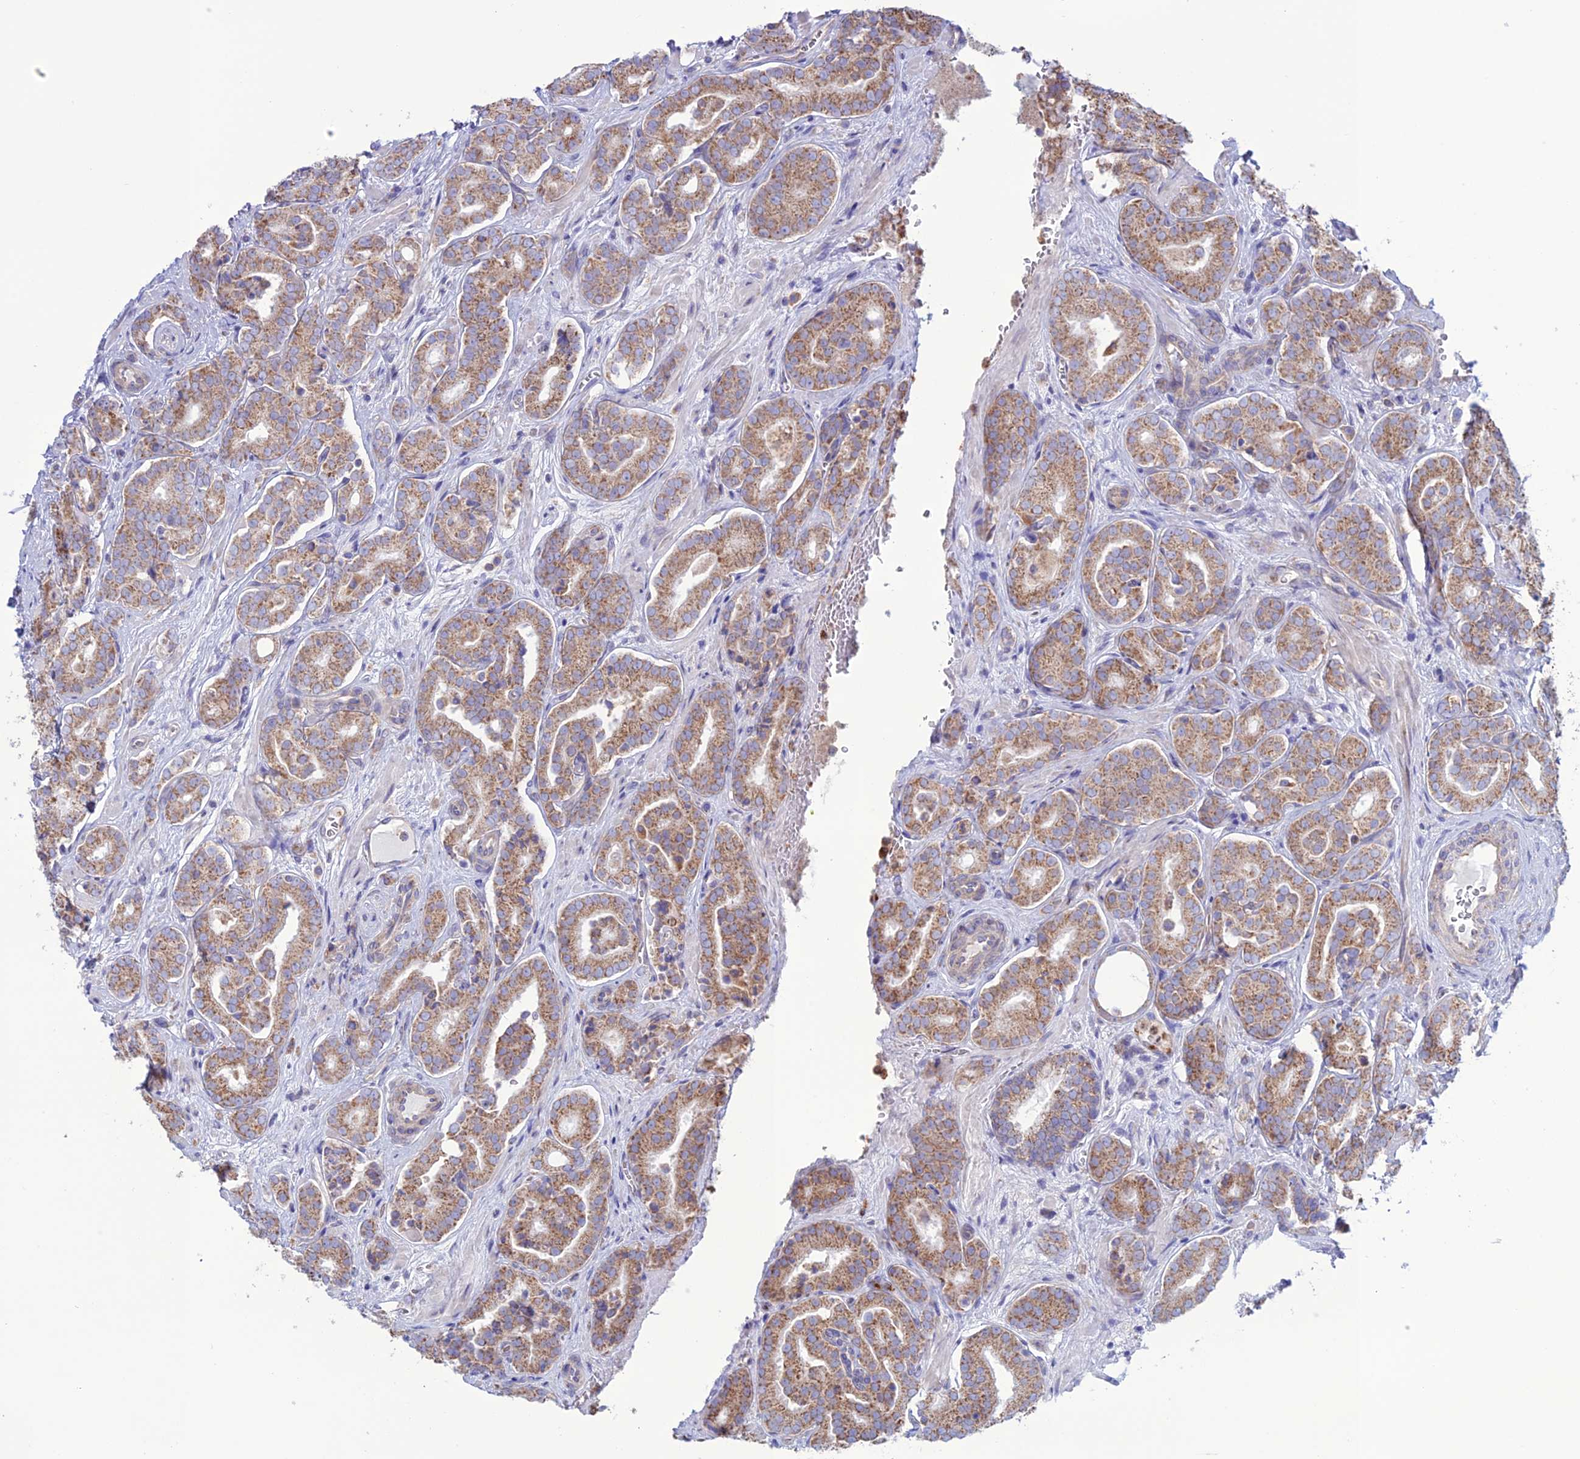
{"staining": {"intensity": "moderate", "quantity": ">75%", "location": "cytoplasmic/membranous"}, "tissue": "prostate cancer", "cell_type": "Tumor cells", "image_type": "cancer", "snomed": [{"axis": "morphology", "description": "Adenocarcinoma, High grade"}, {"axis": "topography", "description": "Prostate"}], "caption": "A histopathology image of adenocarcinoma (high-grade) (prostate) stained for a protein exhibits moderate cytoplasmic/membranous brown staining in tumor cells.", "gene": "CLCN7", "patient": {"sex": "male", "age": 66}}